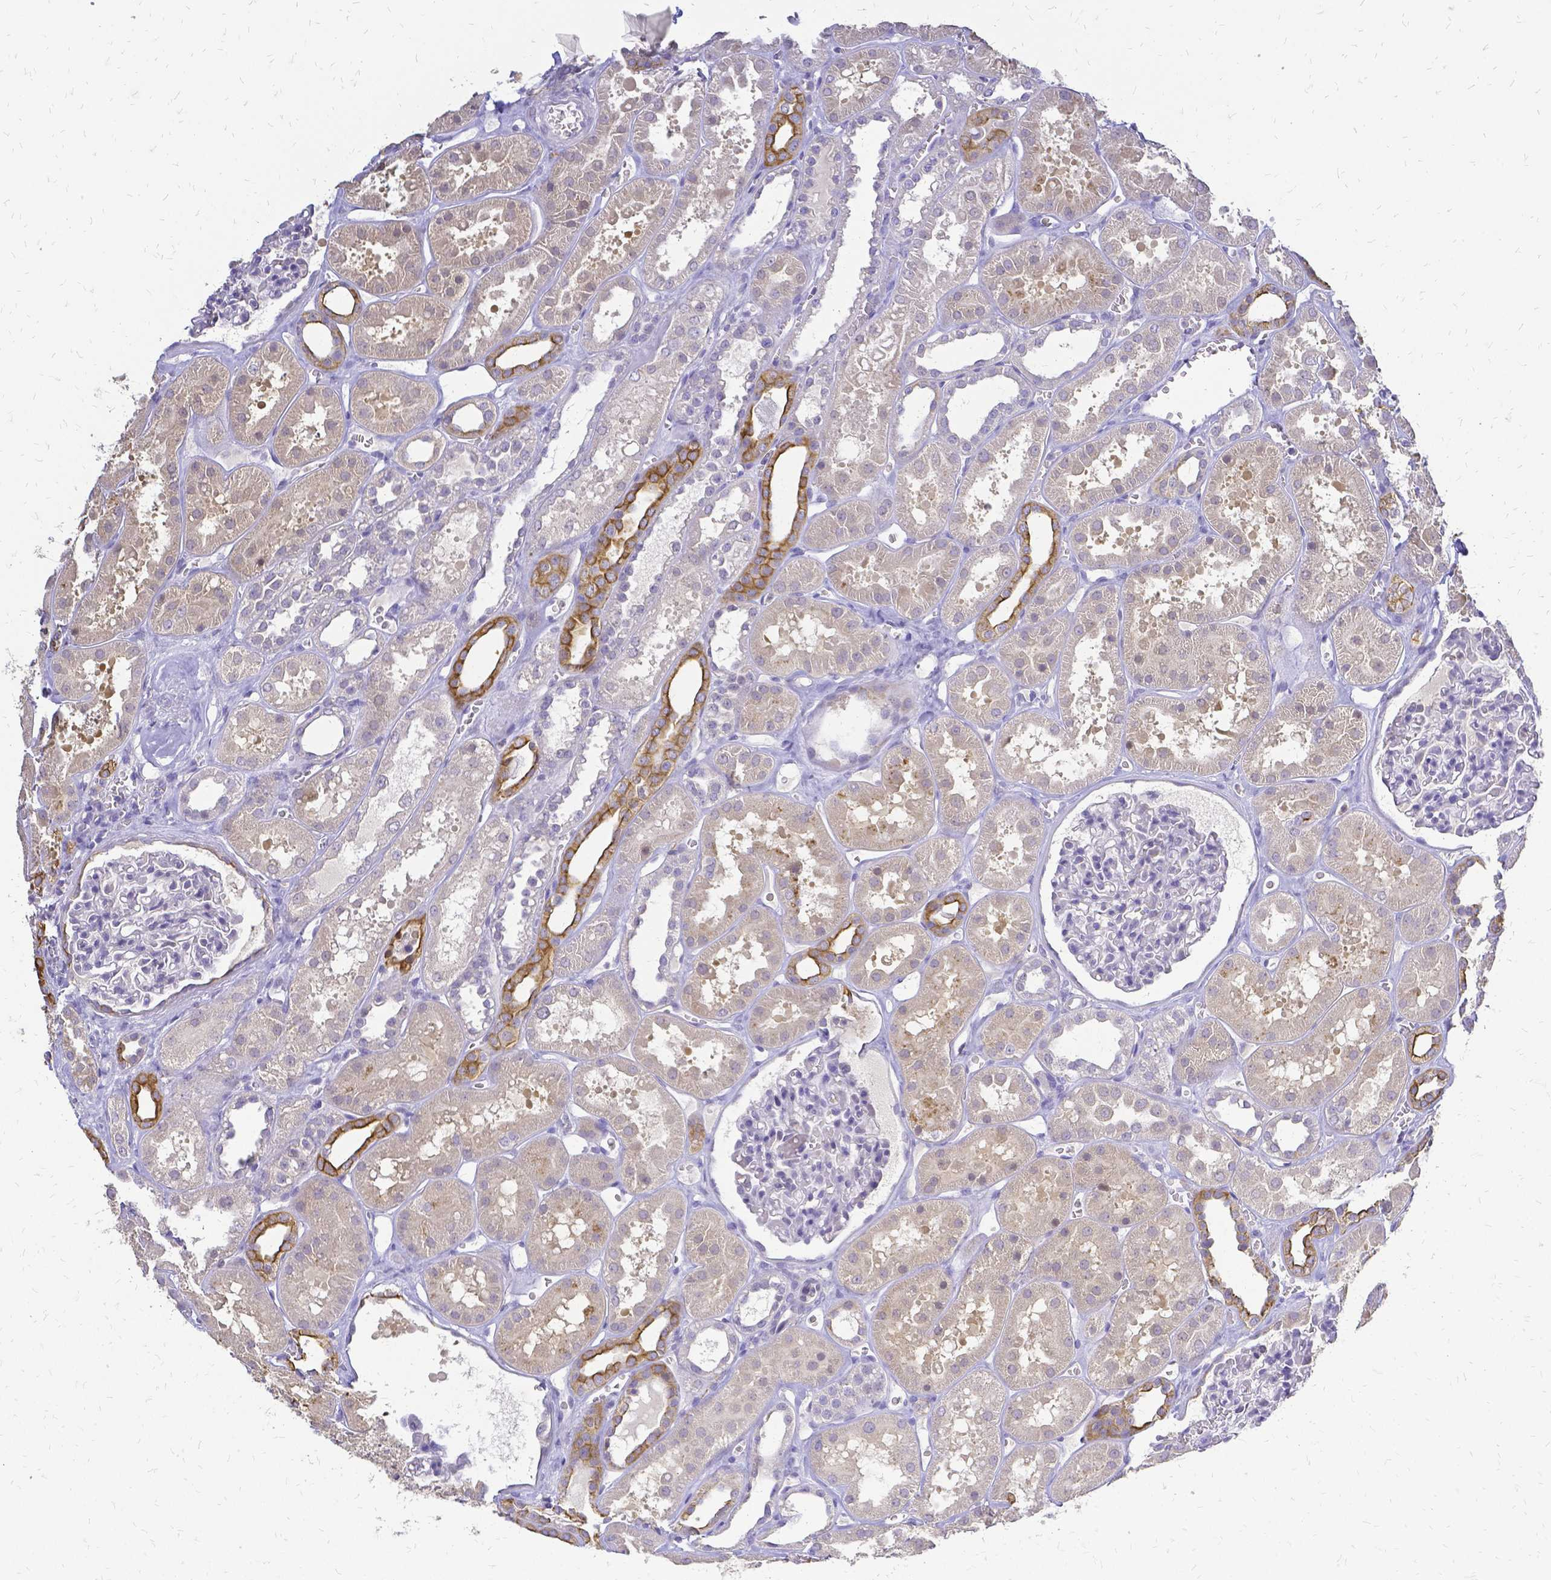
{"staining": {"intensity": "negative", "quantity": "none", "location": "none"}, "tissue": "kidney", "cell_type": "Cells in glomeruli", "image_type": "normal", "snomed": [{"axis": "morphology", "description": "Normal tissue, NOS"}, {"axis": "topography", "description": "Kidney"}], "caption": "Immunohistochemical staining of benign kidney displays no significant positivity in cells in glomeruli.", "gene": "CIB1", "patient": {"sex": "female", "age": 41}}